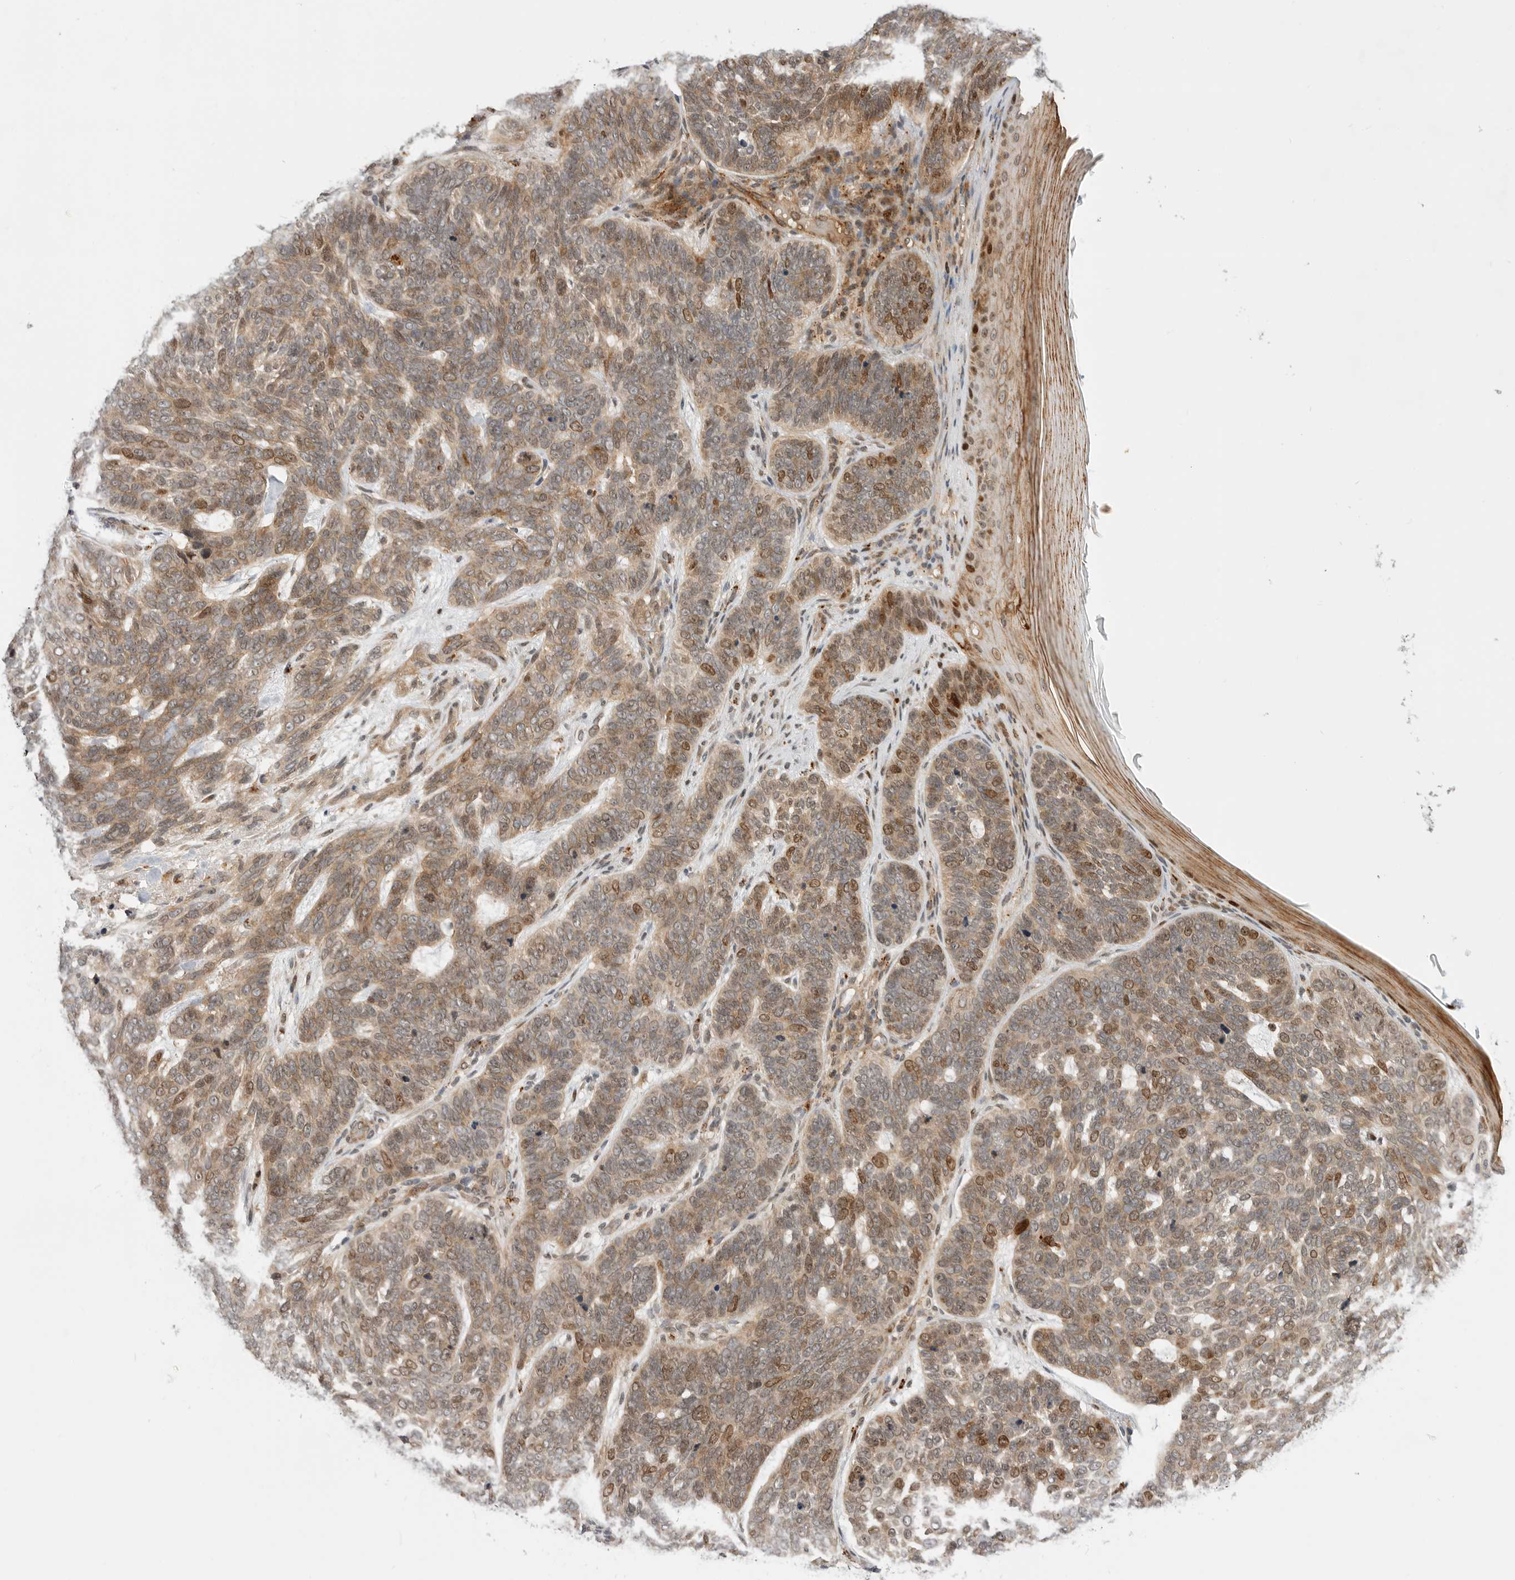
{"staining": {"intensity": "moderate", "quantity": "25%-75%", "location": "cytoplasmic/membranous,nuclear"}, "tissue": "skin cancer", "cell_type": "Tumor cells", "image_type": "cancer", "snomed": [{"axis": "morphology", "description": "Basal cell carcinoma"}, {"axis": "topography", "description": "Skin"}], "caption": "The histopathology image displays a brown stain indicating the presence of a protein in the cytoplasmic/membranous and nuclear of tumor cells in skin basal cell carcinoma. The staining was performed using DAB (3,3'-diaminobenzidine) to visualize the protein expression in brown, while the nuclei were stained in blue with hematoxylin (Magnification: 20x).", "gene": "CSNK1G3", "patient": {"sex": "female", "age": 85}}